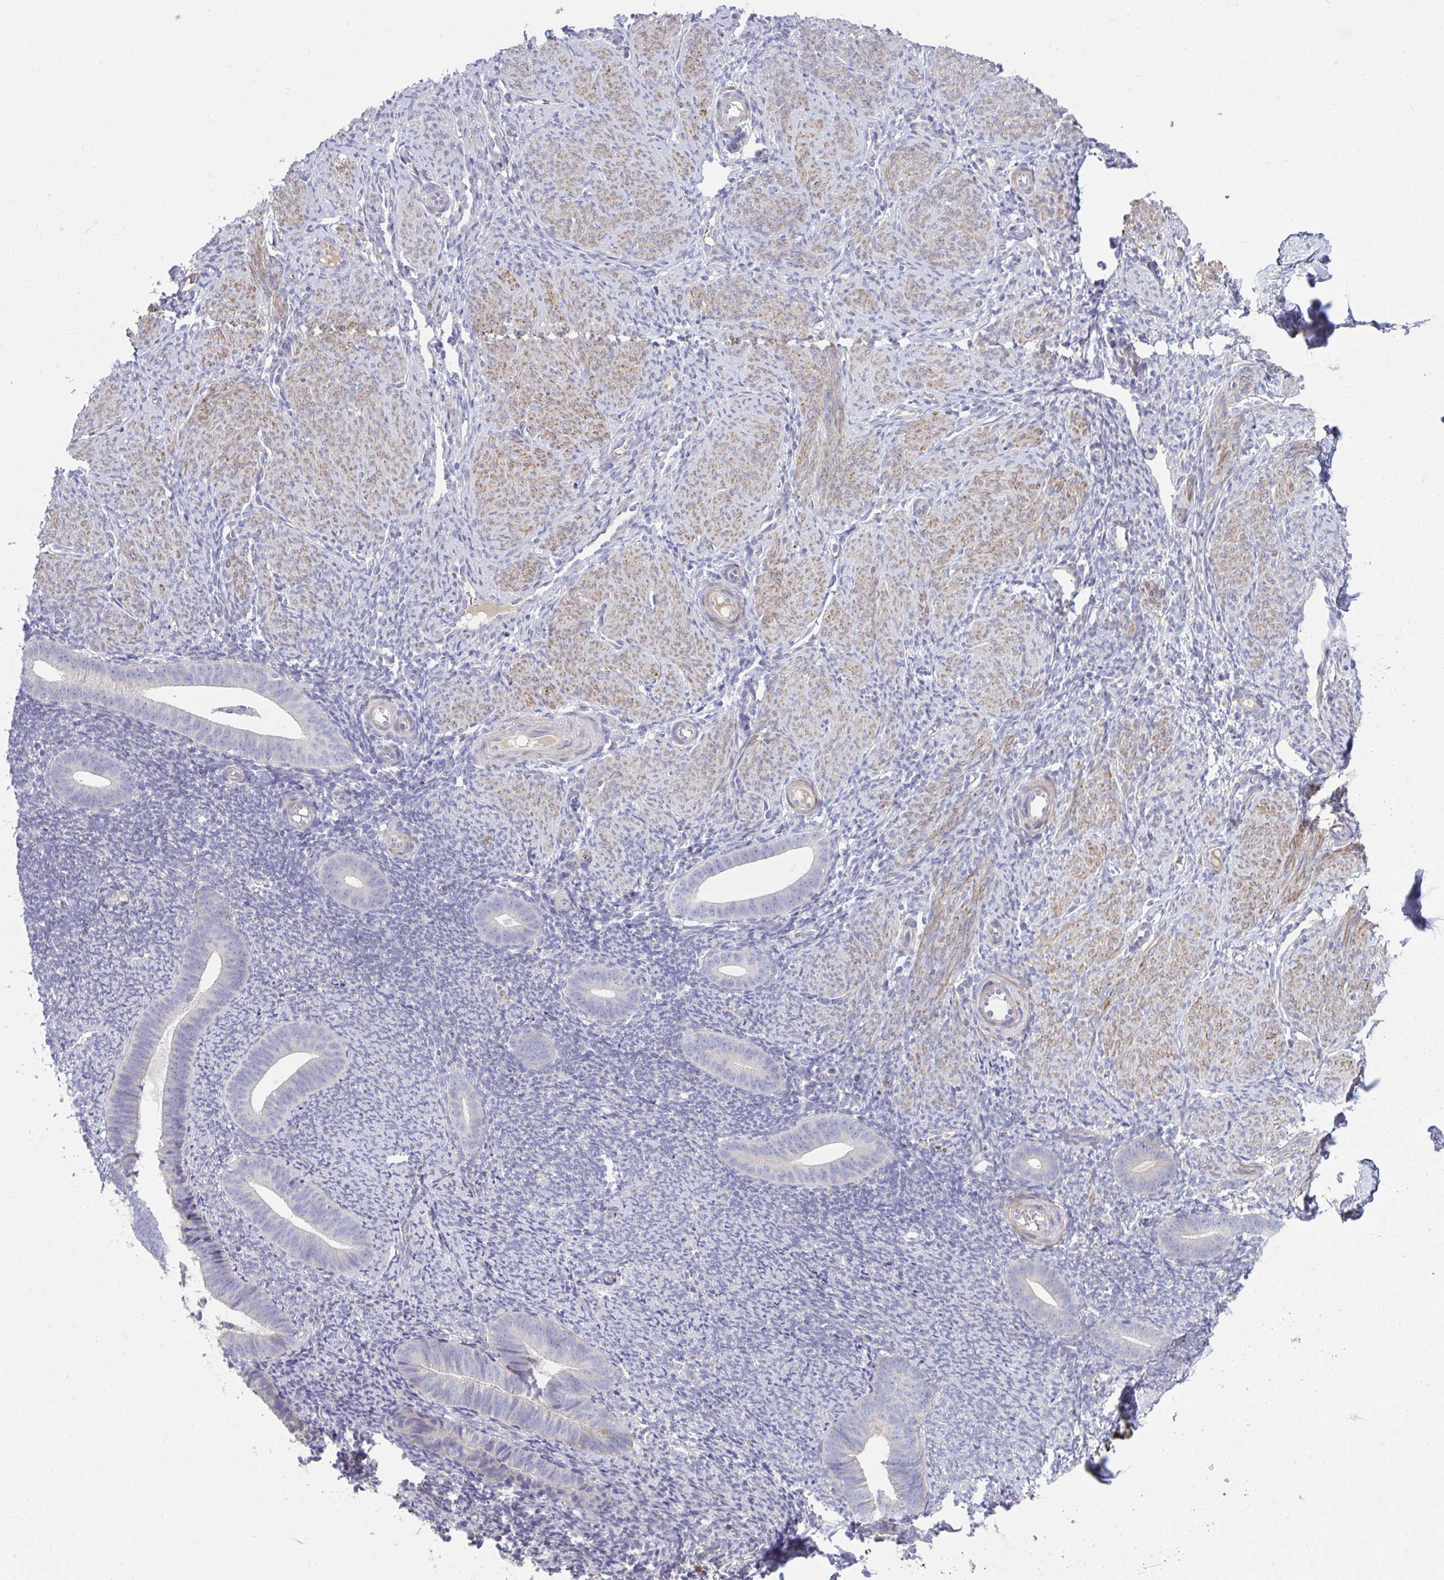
{"staining": {"intensity": "negative", "quantity": "none", "location": "none"}, "tissue": "endometrium", "cell_type": "Cells in endometrial stroma", "image_type": "normal", "snomed": [{"axis": "morphology", "description": "Normal tissue, NOS"}, {"axis": "topography", "description": "Endometrium"}], "caption": "This is a image of immunohistochemistry staining of normal endometrium, which shows no staining in cells in endometrial stroma.", "gene": "PIGZ", "patient": {"sex": "female", "age": 39}}